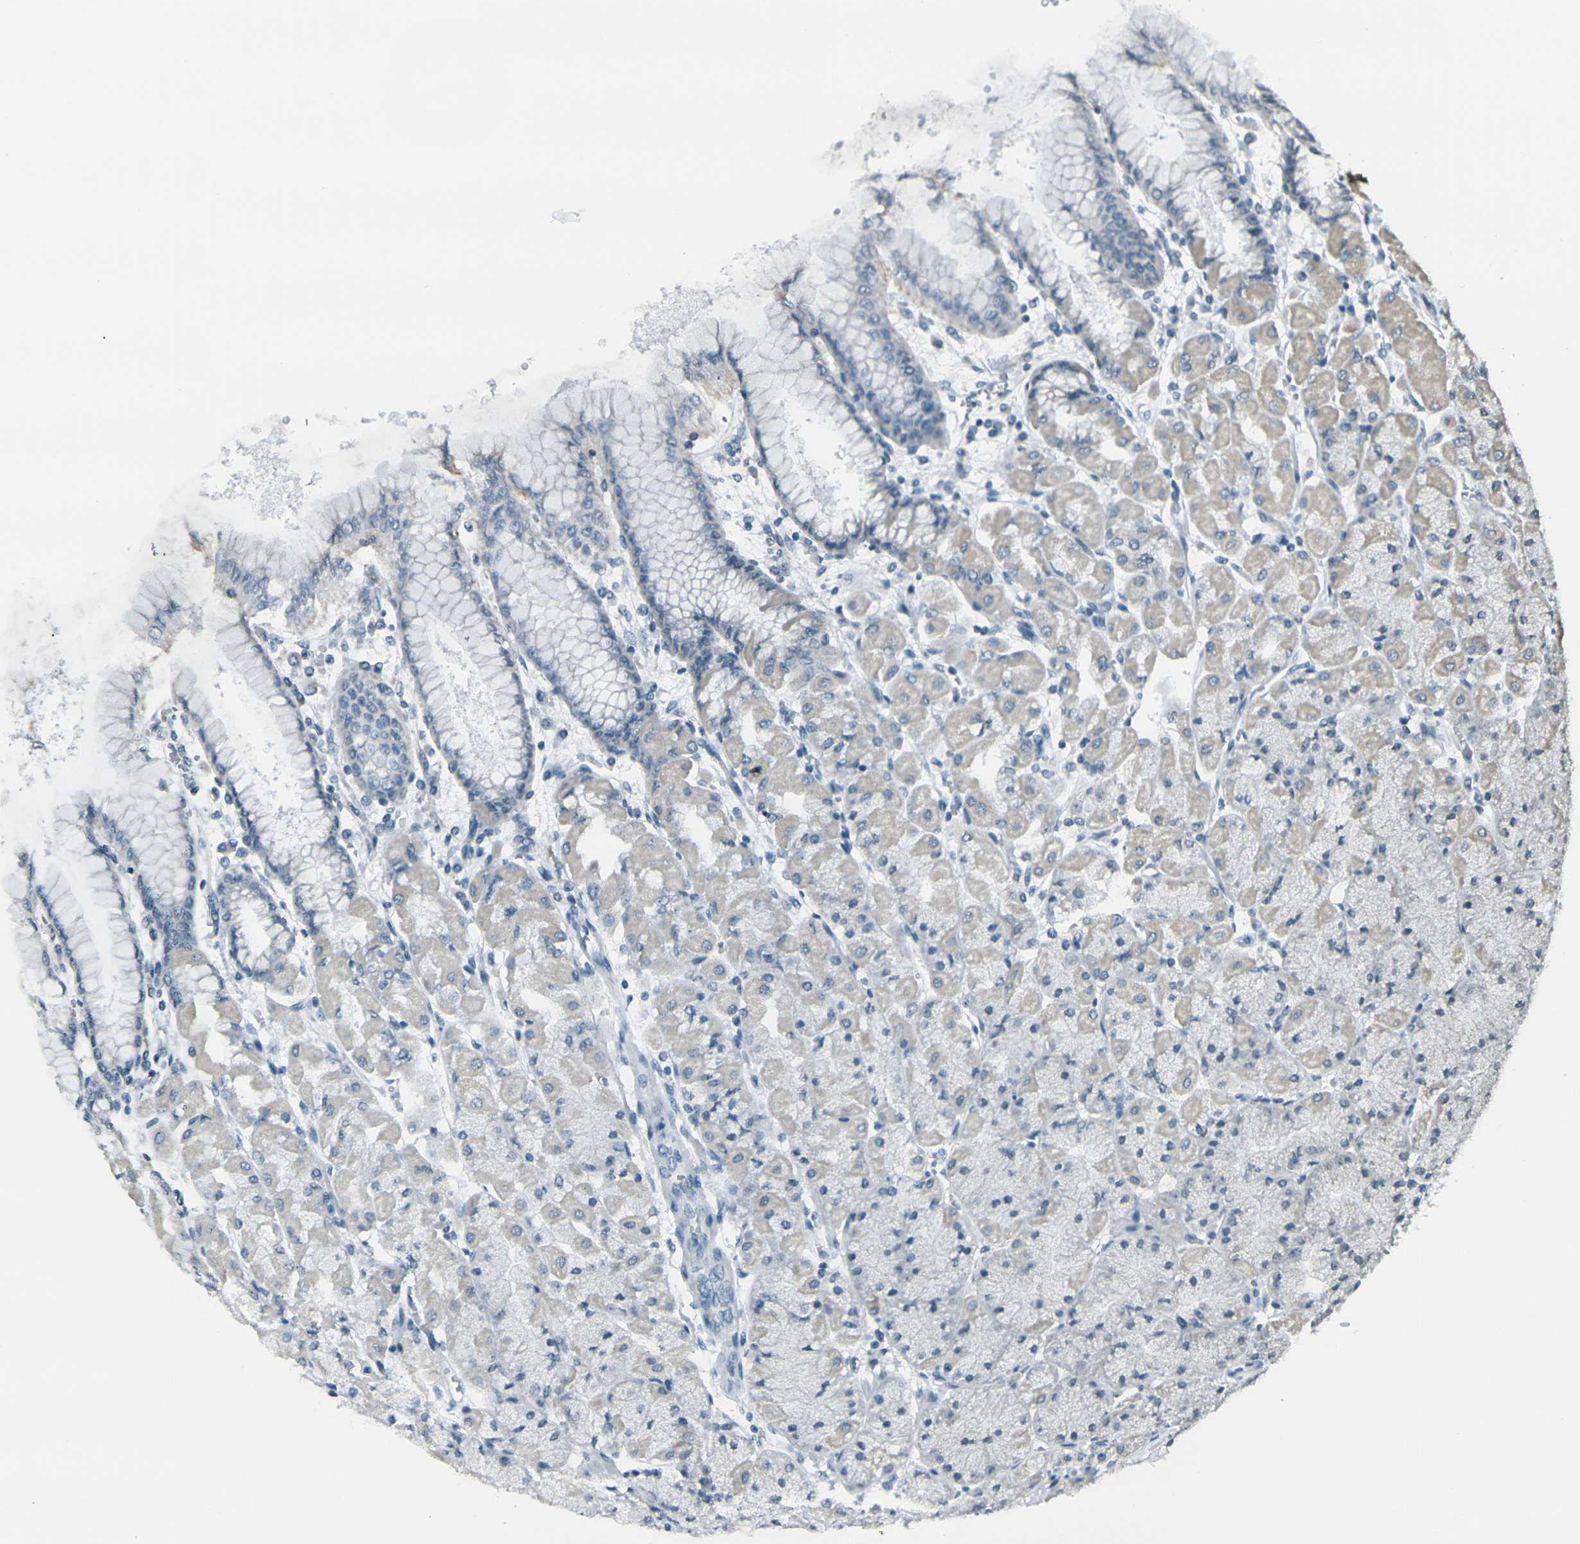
{"staining": {"intensity": "weak", "quantity": "25%-75%", "location": "cytoplasmic/membranous"}, "tissue": "stomach", "cell_type": "Glandular cells", "image_type": "normal", "snomed": [{"axis": "morphology", "description": "Normal tissue, NOS"}, {"axis": "topography", "description": "Stomach, upper"}], "caption": "Unremarkable stomach exhibits weak cytoplasmic/membranous expression in about 25%-75% of glandular cells, visualized by immunohistochemistry. (Brightfield microscopy of DAB IHC at high magnification).", "gene": "H2BC1", "patient": {"sex": "female", "age": 56}}